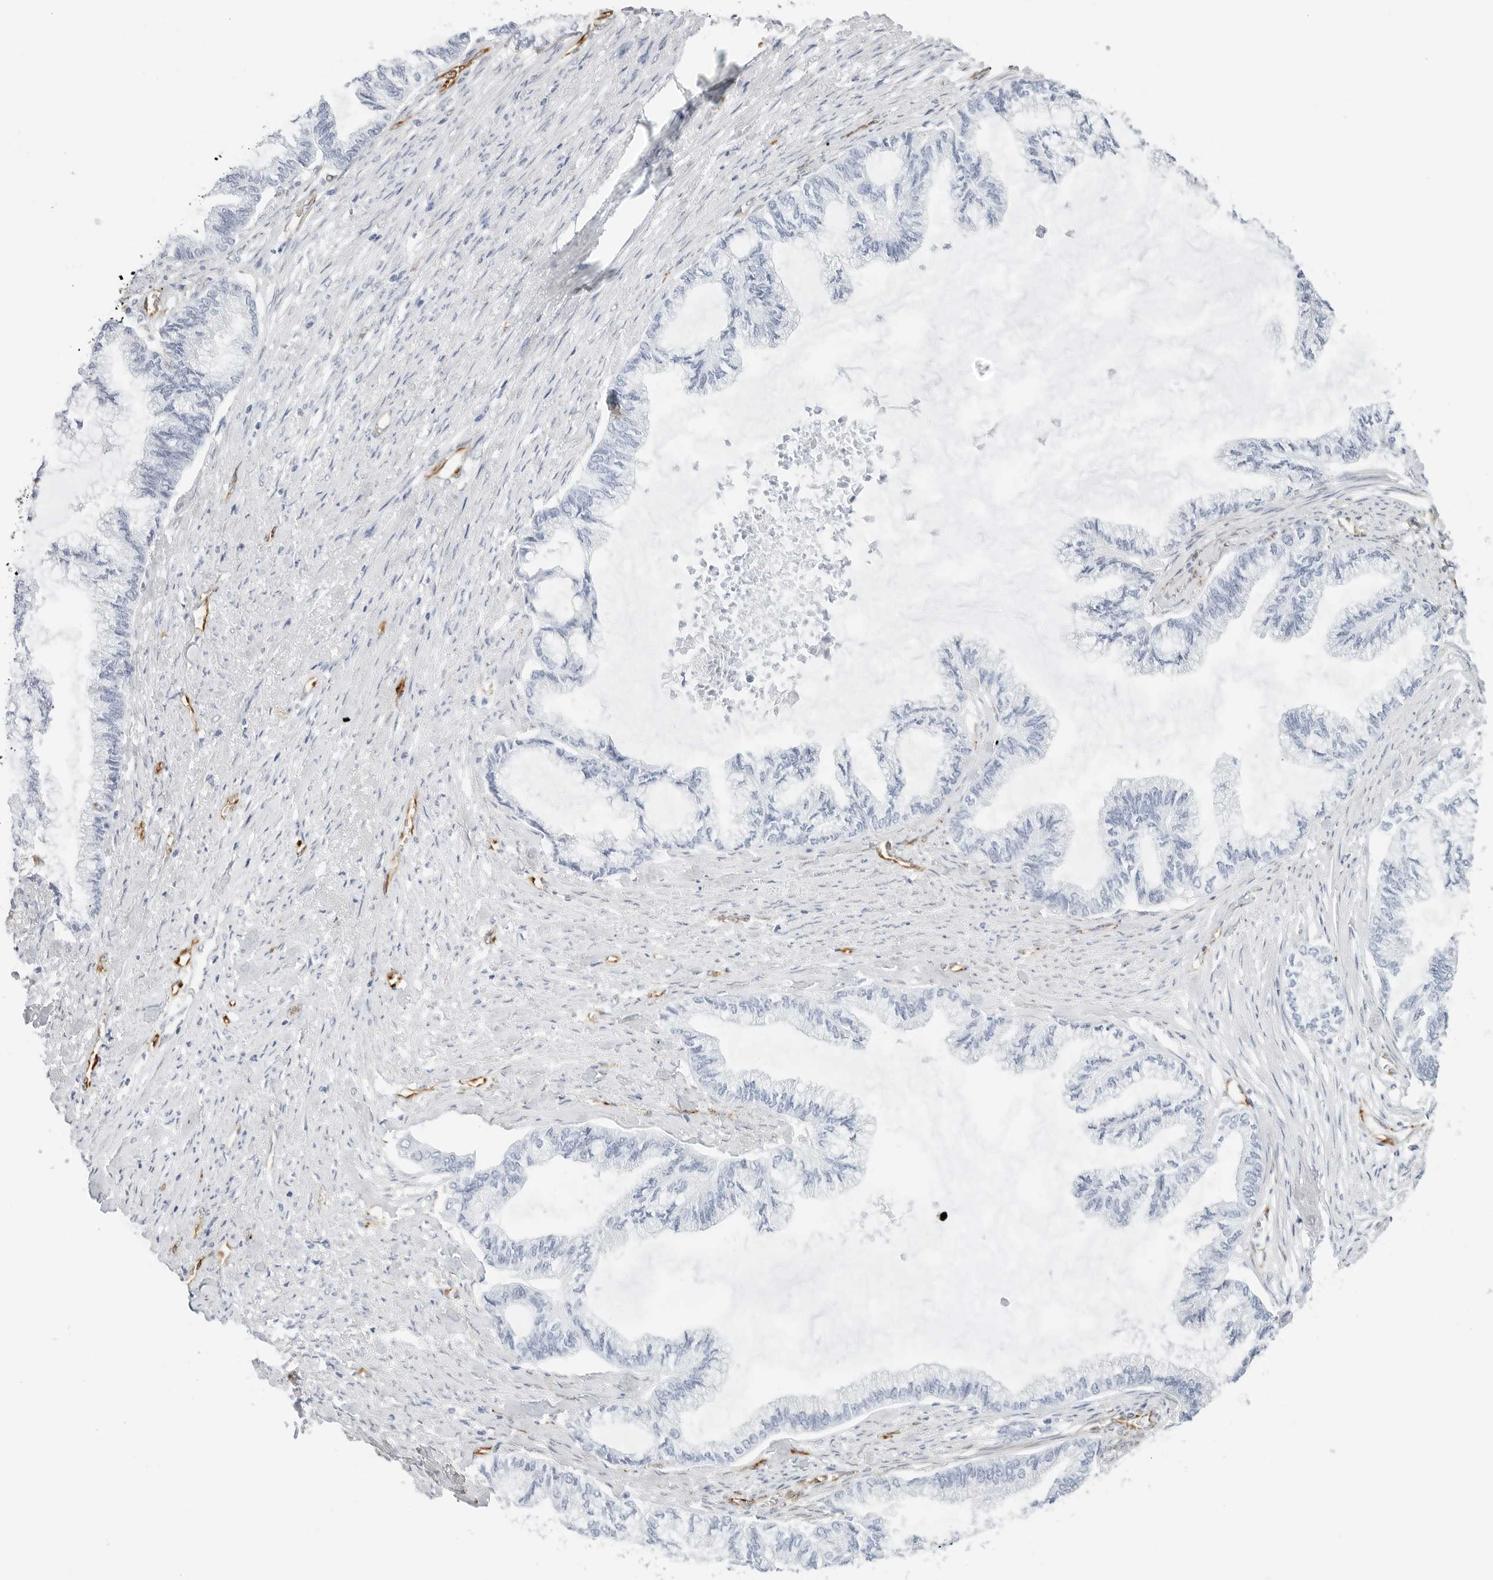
{"staining": {"intensity": "negative", "quantity": "none", "location": "none"}, "tissue": "endometrial cancer", "cell_type": "Tumor cells", "image_type": "cancer", "snomed": [{"axis": "morphology", "description": "Adenocarcinoma, NOS"}, {"axis": "topography", "description": "Endometrium"}], "caption": "An IHC histopathology image of endometrial cancer is shown. There is no staining in tumor cells of endometrial cancer.", "gene": "NES", "patient": {"sex": "female", "age": 86}}